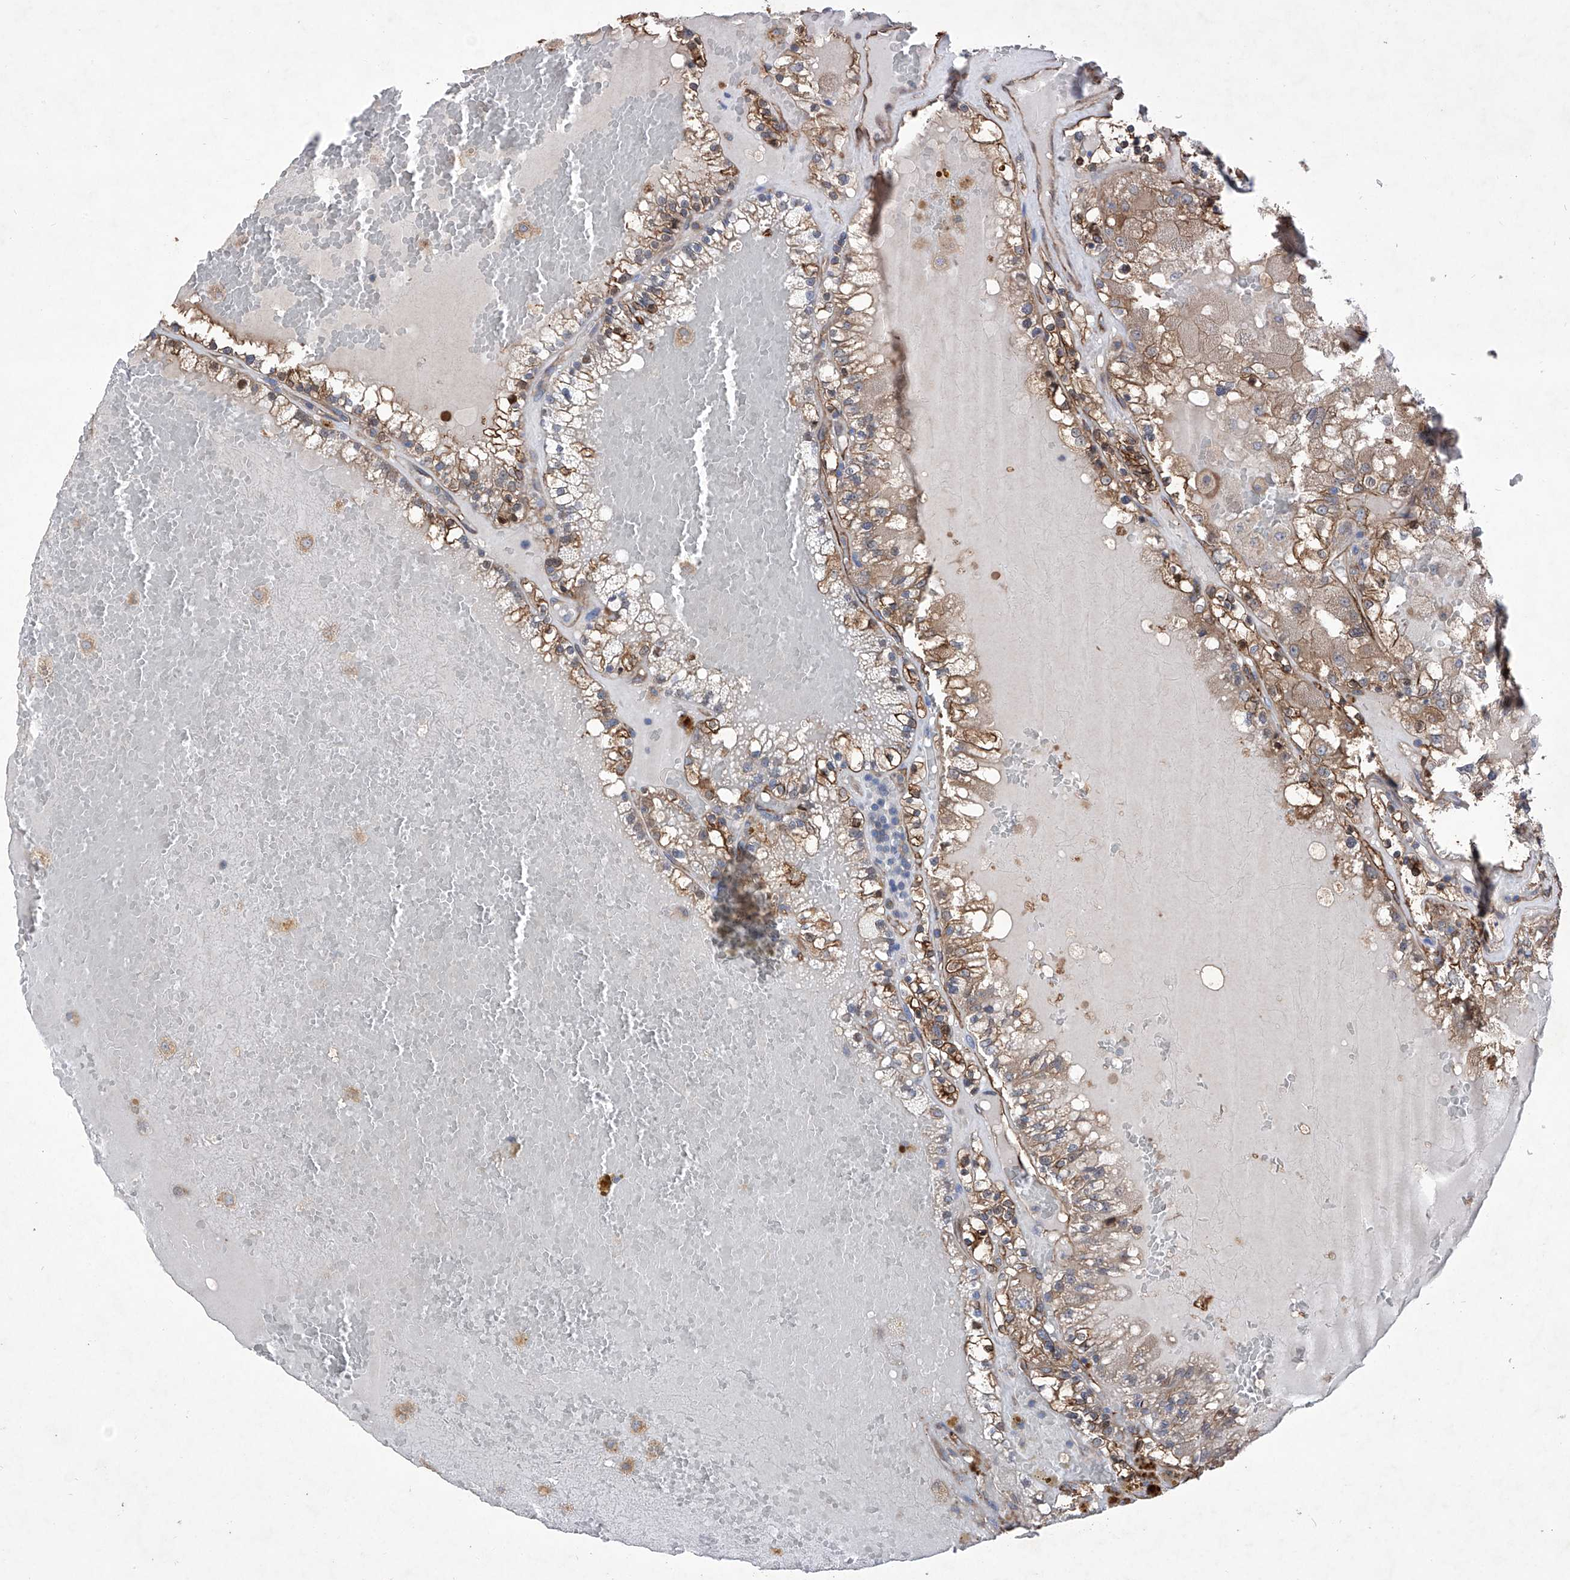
{"staining": {"intensity": "moderate", "quantity": ">75%", "location": "cytoplasmic/membranous"}, "tissue": "renal cancer", "cell_type": "Tumor cells", "image_type": "cancer", "snomed": [{"axis": "morphology", "description": "Adenocarcinoma, NOS"}, {"axis": "topography", "description": "Kidney"}], "caption": "Renal adenocarcinoma stained with a brown dye shows moderate cytoplasmic/membranous positive staining in approximately >75% of tumor cells.", "gene": "INPP5B", "patient": {"sex": "female", "age": 56}}